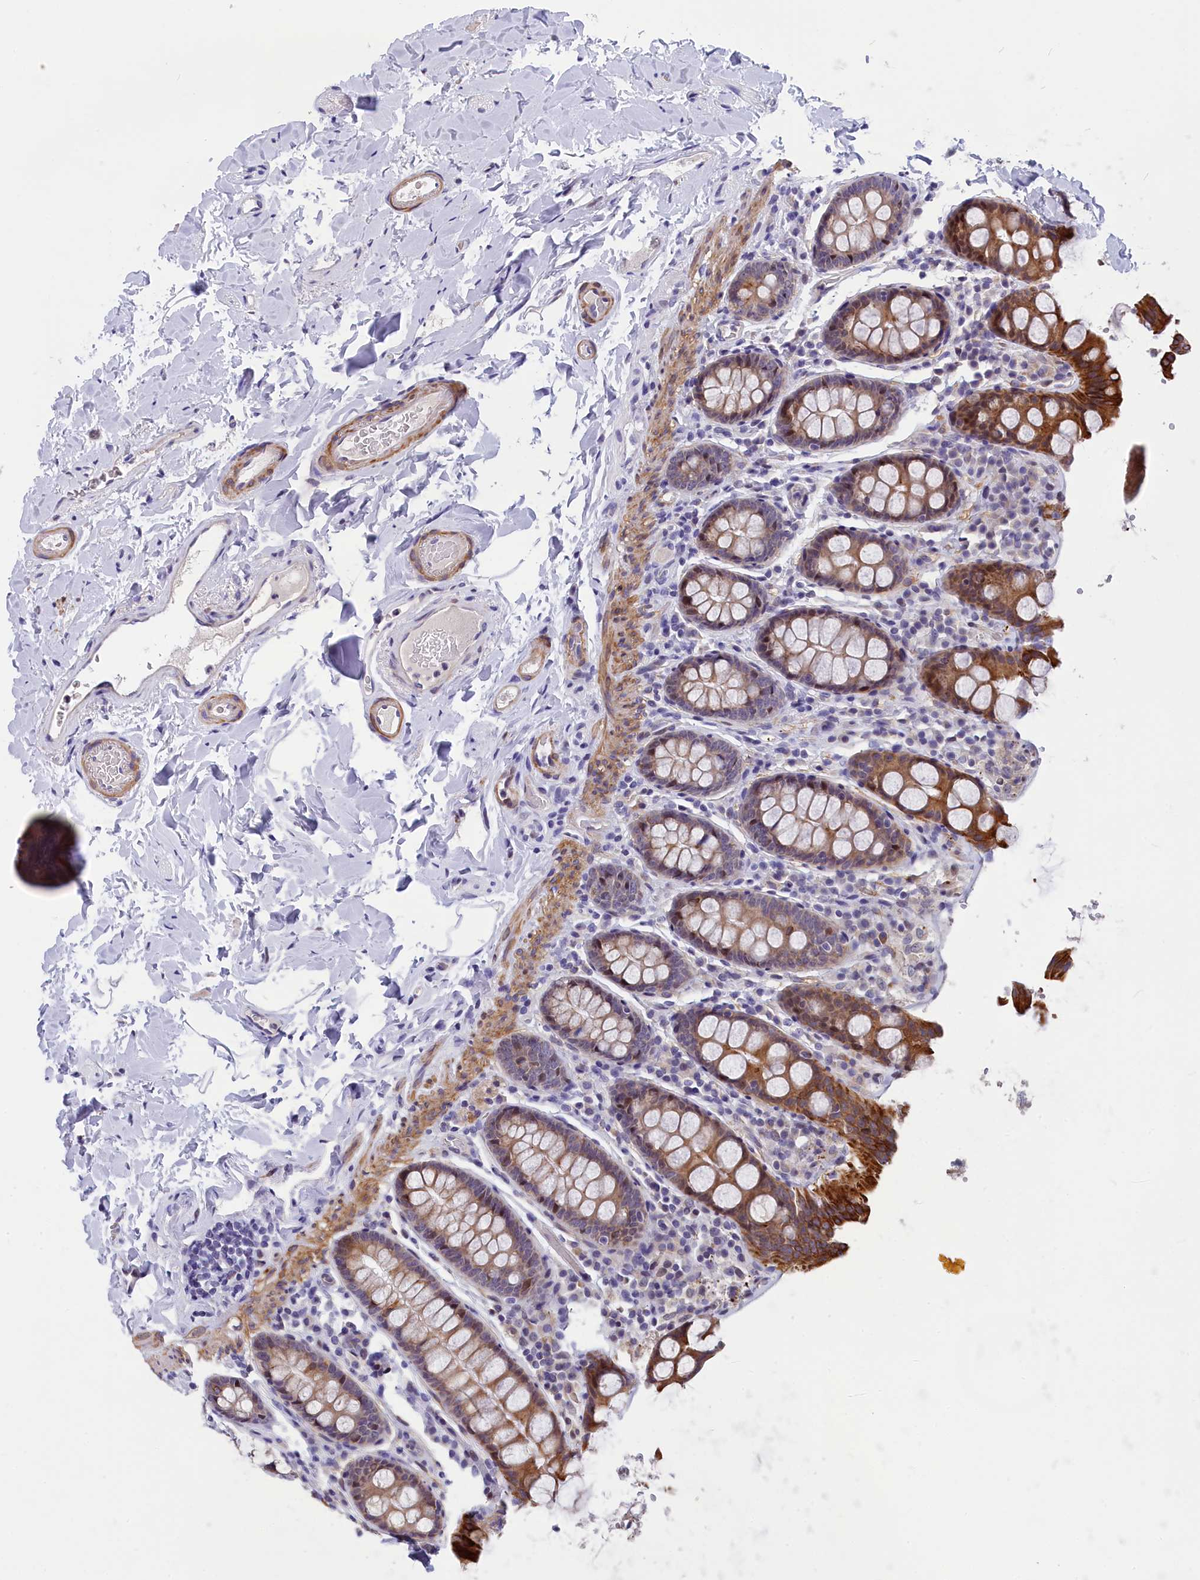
{"staining": {"intensity": "negative", "quantity": "none", "location": "none"}, "tissue": "colon", "cell_type": "Endothelial cells", "image_type": "normal", "snomed": [{"axis": "morphology", "description": "Normal tissue, NOS"}, {"axis": "topography", "description": "Colon"}, {"axis": "topography", "description": "Peripheral nerve tissue"}], "caption": "High power microscopy photomicrograph of an IHC photomicrograph of benign colon, revealing no significant positivity in endothelial cells. (DAB IHC visualized using brightfield microscopy, high magnification).", "gene": "ANKRD34B", "patient": {"sex": "female", "age": 61}}